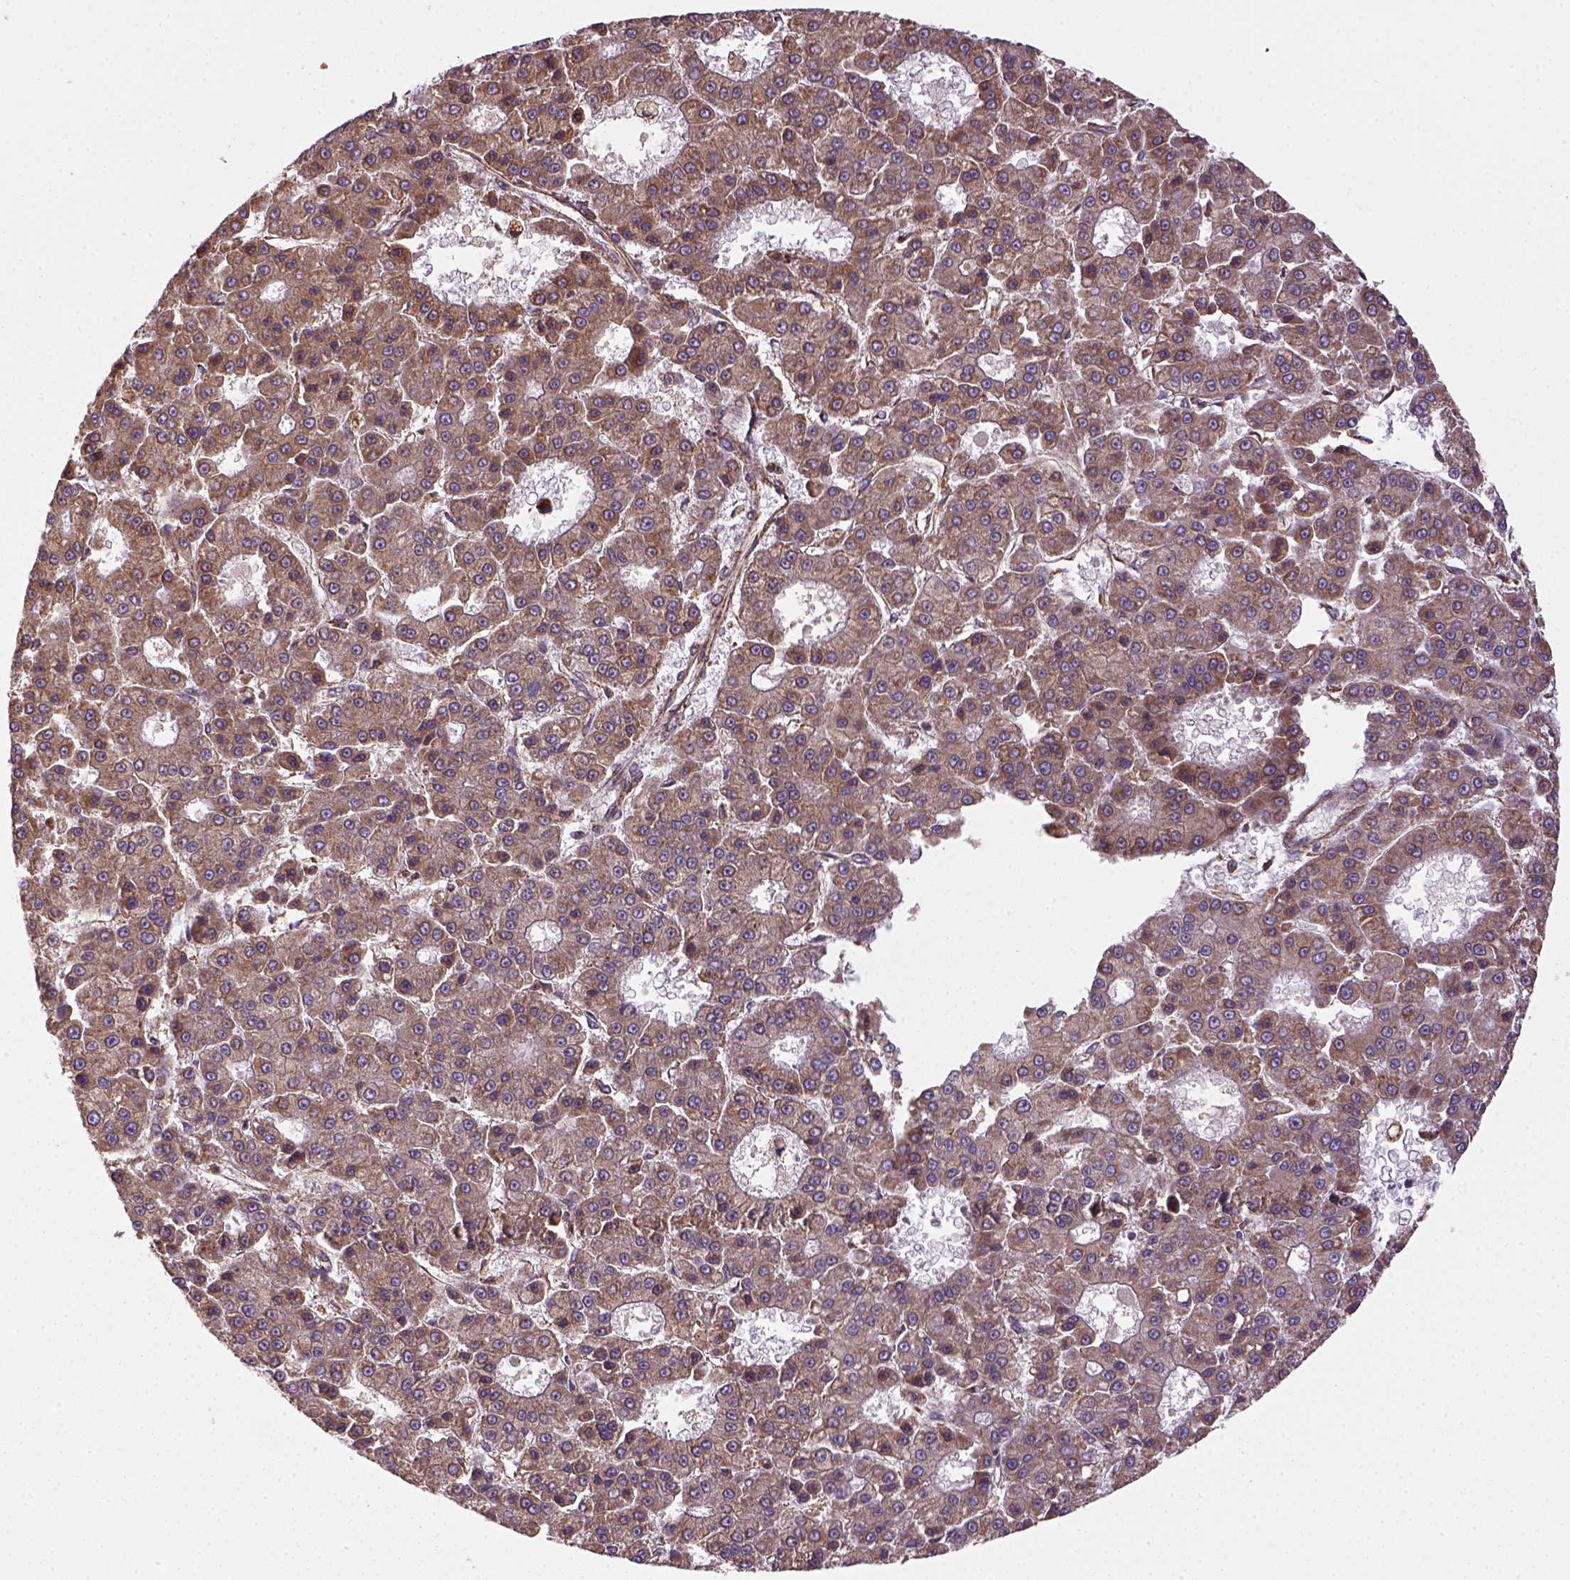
{"staining": {"intensity": "moderate", "quantity": ">75%", "location": "cytoplasmic/membranous"}, "tissue": "liver cancer", "cell_type": "Tumor cells", "image_type": "cancer", "snomed": [{"axis": "morphology", "description": "Carcinoma, Hepatocellular, NOS"}, {"axis": "topography", "description": "Liver"}], "caption": "Tumor cells reveal medium levels of moderate cytoplasmic/membranous staining in approximately >75% of cells in liver cancer. (DAB (3,3'-diaminobenzidine) = brown stain, brightfield microscopy at high magnification).", "gene": "MAPK8IP3", "patient": {"sex": "male", "age": 70}}